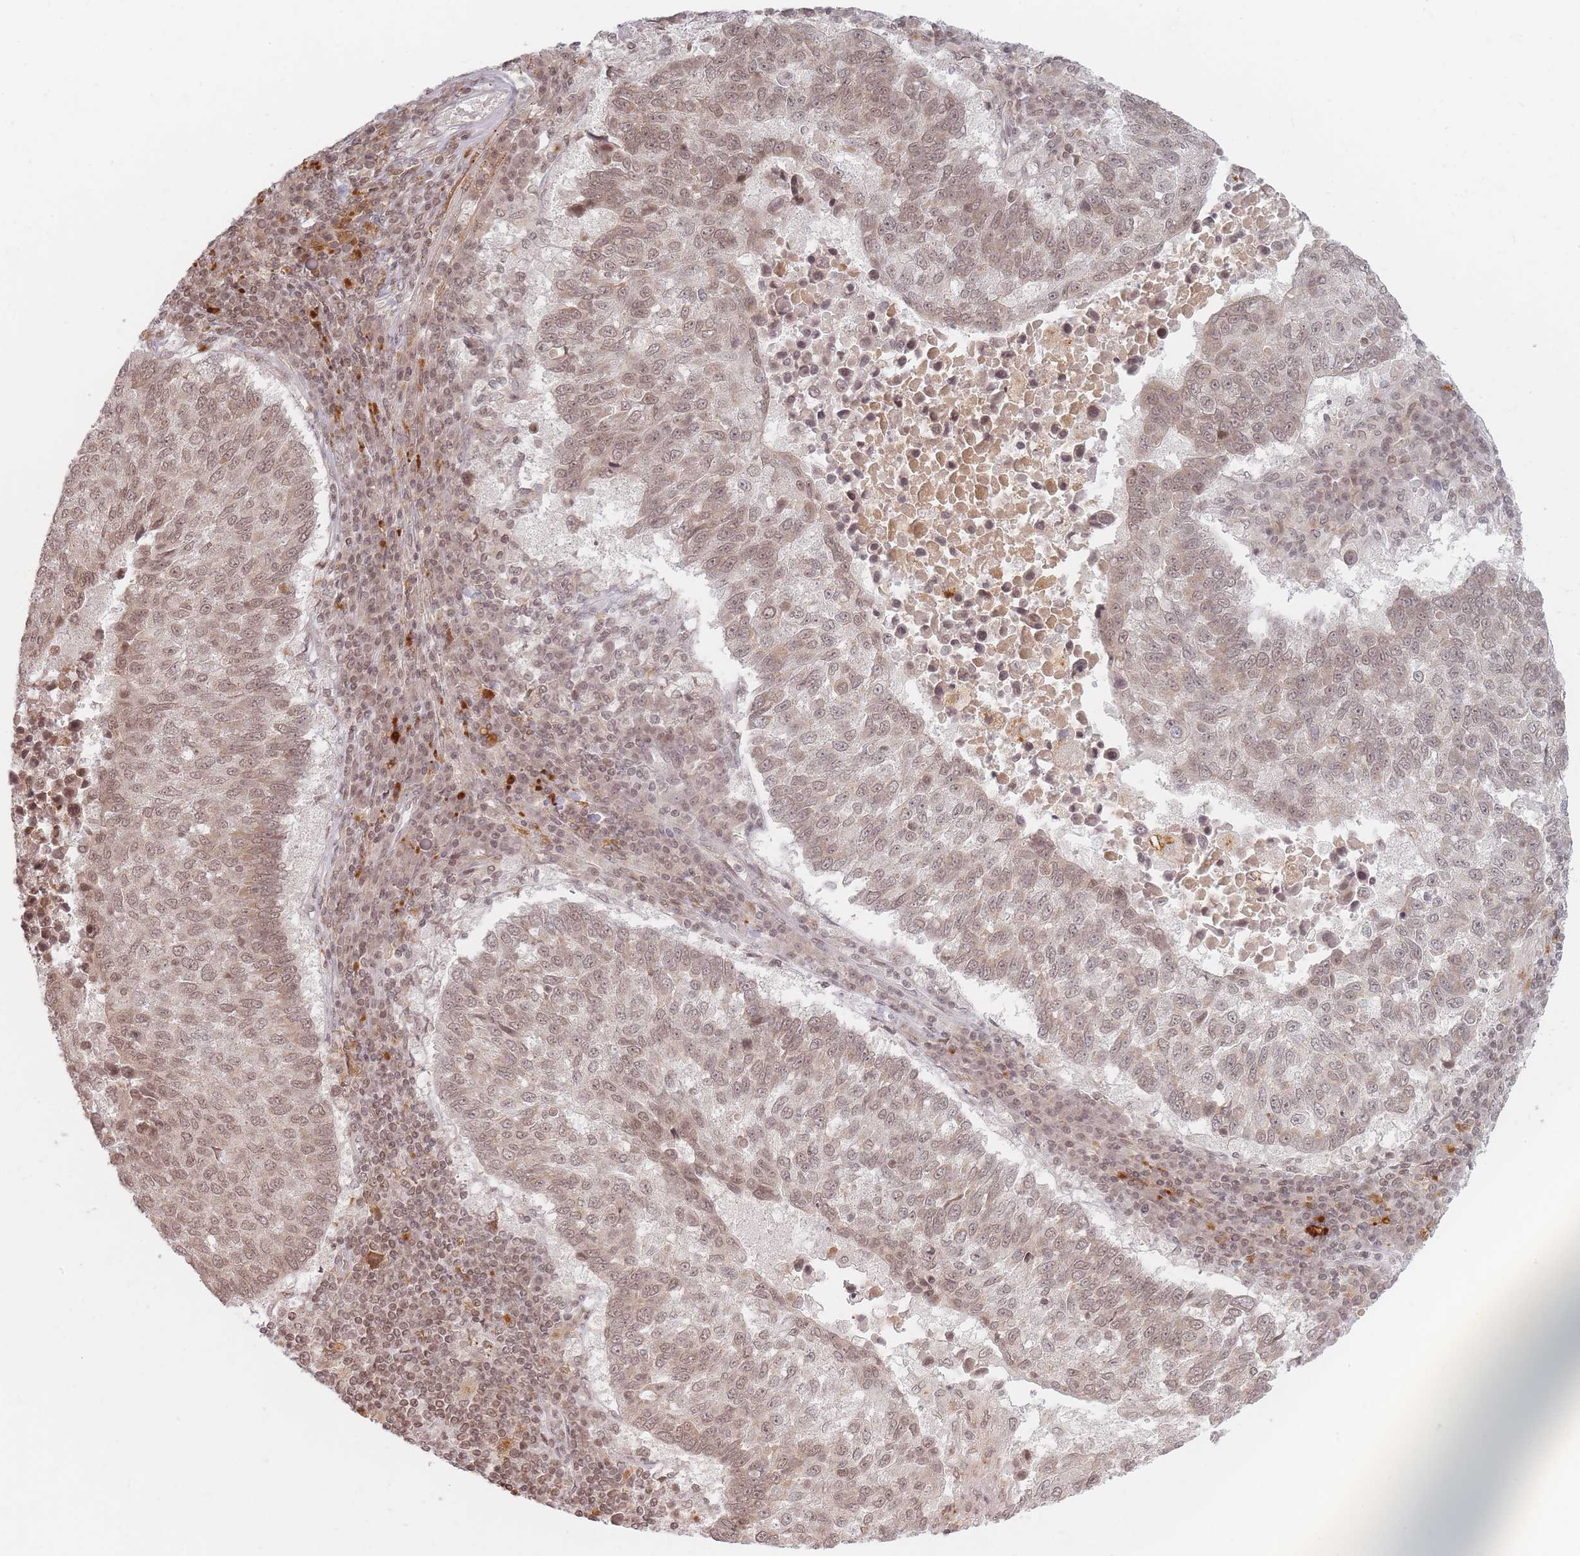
{"staining": {"intensity": "moderate", "quantity": ">75%", "location": "nuclear"}, "tissue": "lung cancer", "cell_type": "Tumor cells", "image_type": "cancer", "snomed": [{"axis": "morphology", "description": "Squamous cell carcinoma, NOS"}, {"axis": "topography", "description": "Lung"}], "caption": "Human lung cancer stained with a brown dye displays moderate nuclear positive expression in approximately >75% of tumor cells.", "gene": "SPATA45", "patient": {"sex": "male", "age": 73}}